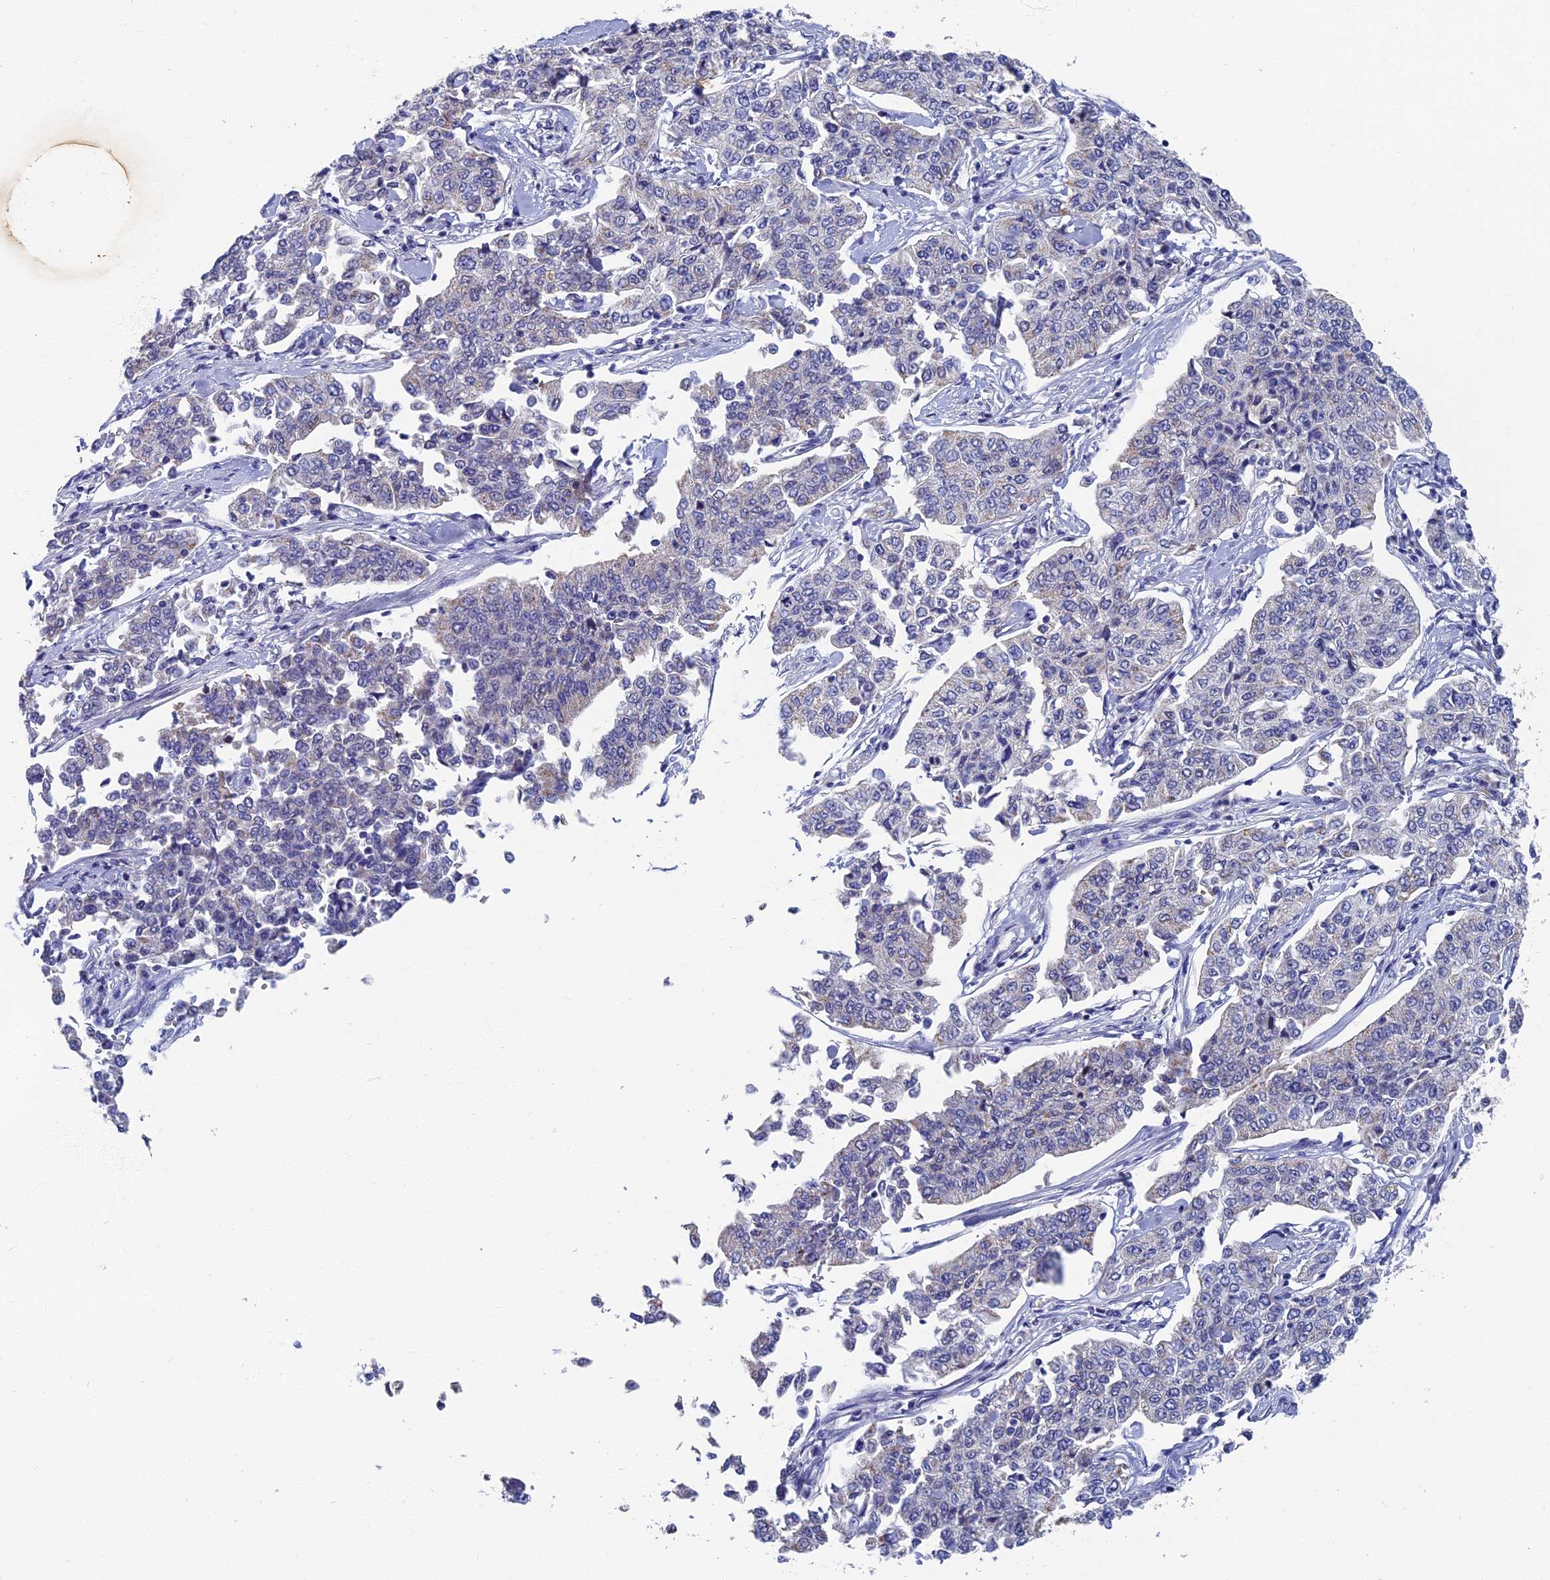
{"staining": {"intensity": "negative", "quantity": "none", "location": "none"}, "tissue": "cervical cancer", "cell_type": "Tumor cells", "image_type": "cancer", "snomed": [{"axis": "morphology", "description": "Squamous cell carcinoma, NOS"}, {"axis": "topography", "description": "Cervix"}], "caption": "Immunohistochemical staining of human squamous cell carcinoma (cervical) shows no significant staining in tumor cells.", "gene": "OAT", "patient": {"sex": "female", "age": 35}}